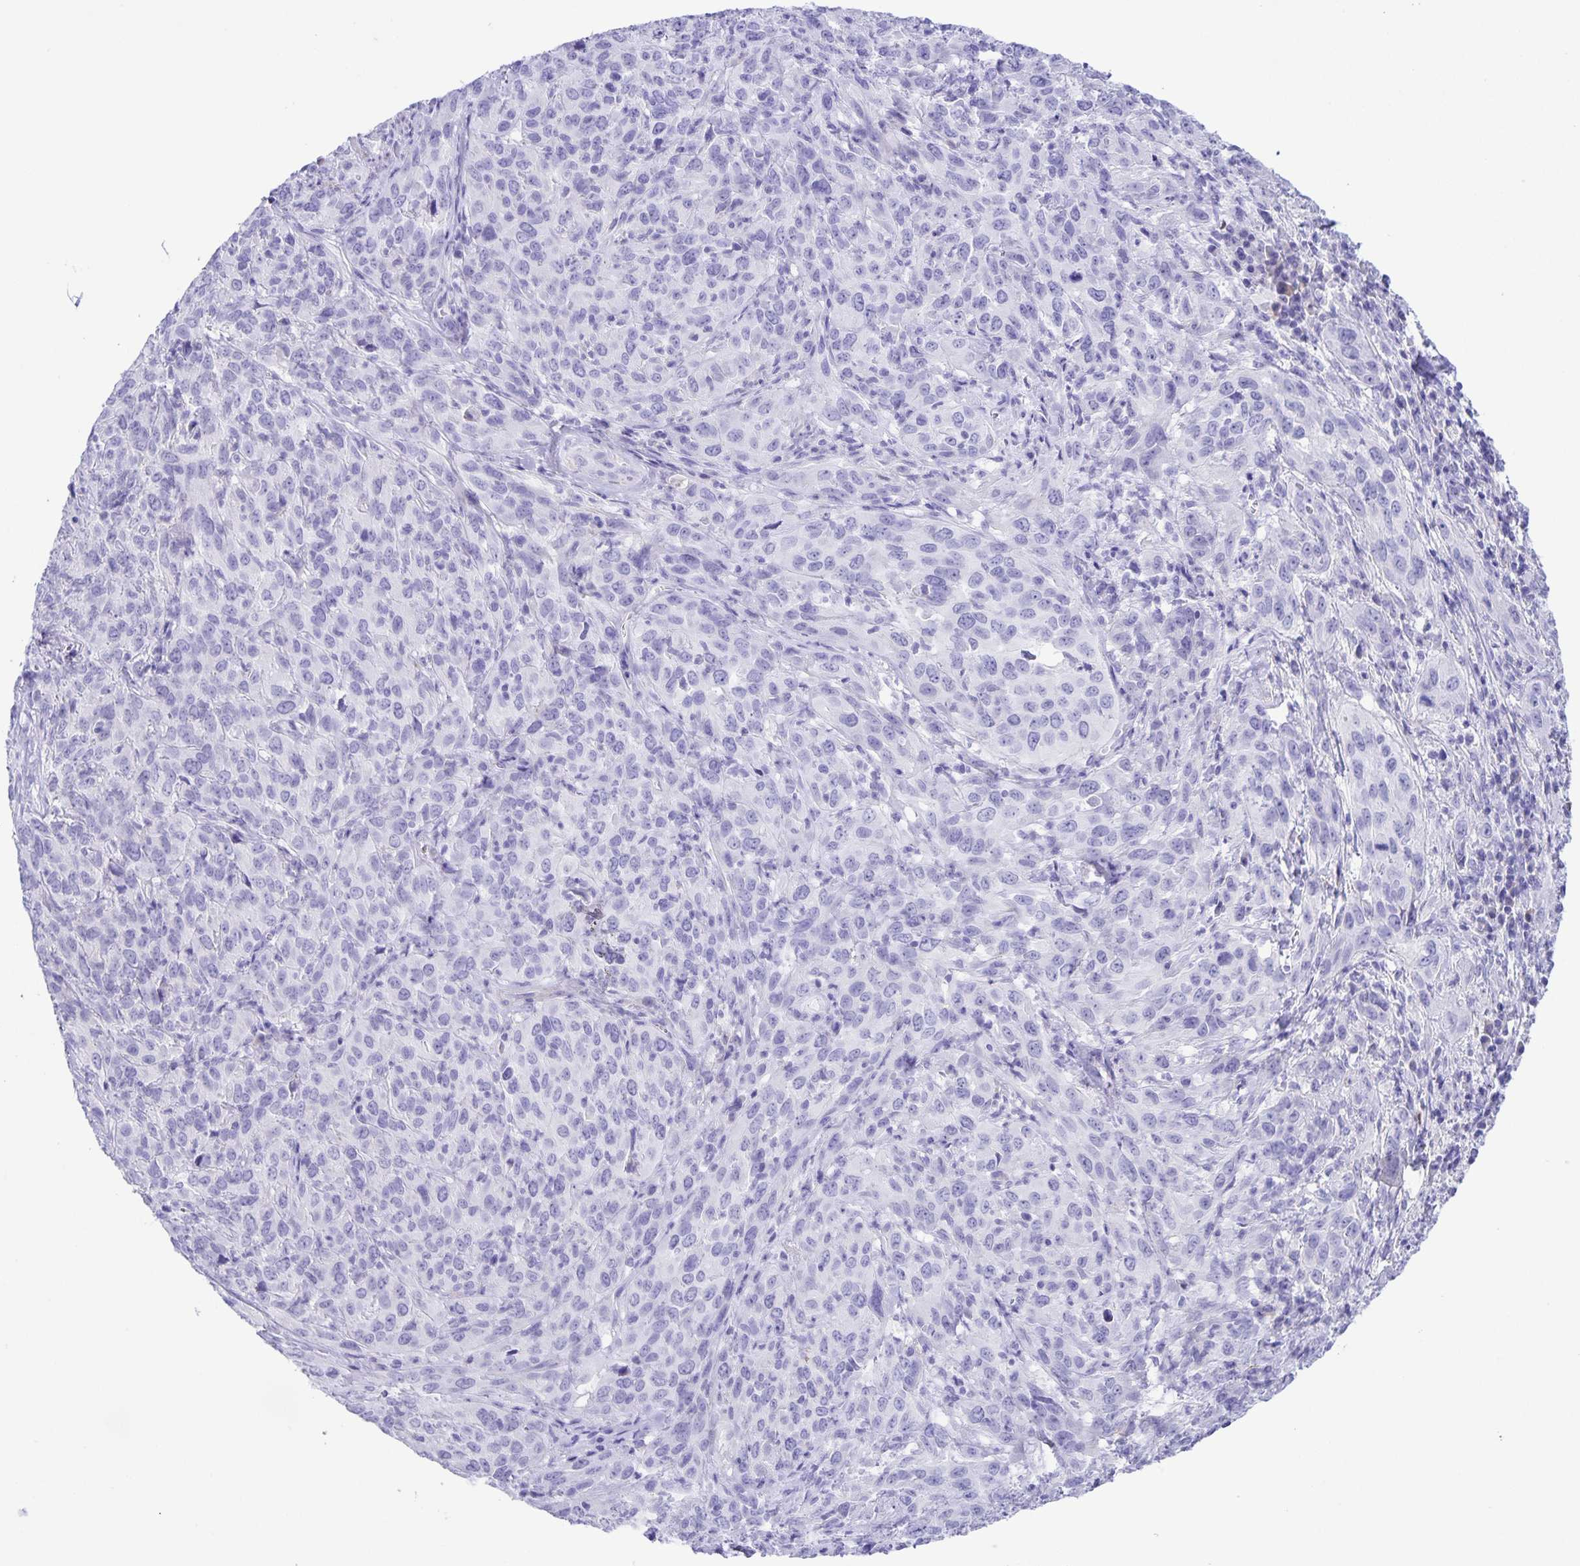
{"staining": {"intensity": "negative", "quantity": "none", "location": "none"}, "tissue": "cervical cancer", "cell_type": "Tumor cells", "image_type": "cancer", "snomed": [{"axis": "morphology", "description": "Squamous cell carcinoma, NOS"}, {"axis": "topography", "description": "Cervix"}], "caption": "An IHC image of squamous cell carcinoma (cervical) is shown. There is no staining in tumor cells of squamous cell carcinoma (cervical).", "gene": "UBQLN3", "patient": {"sex": "female", "age": 51}}